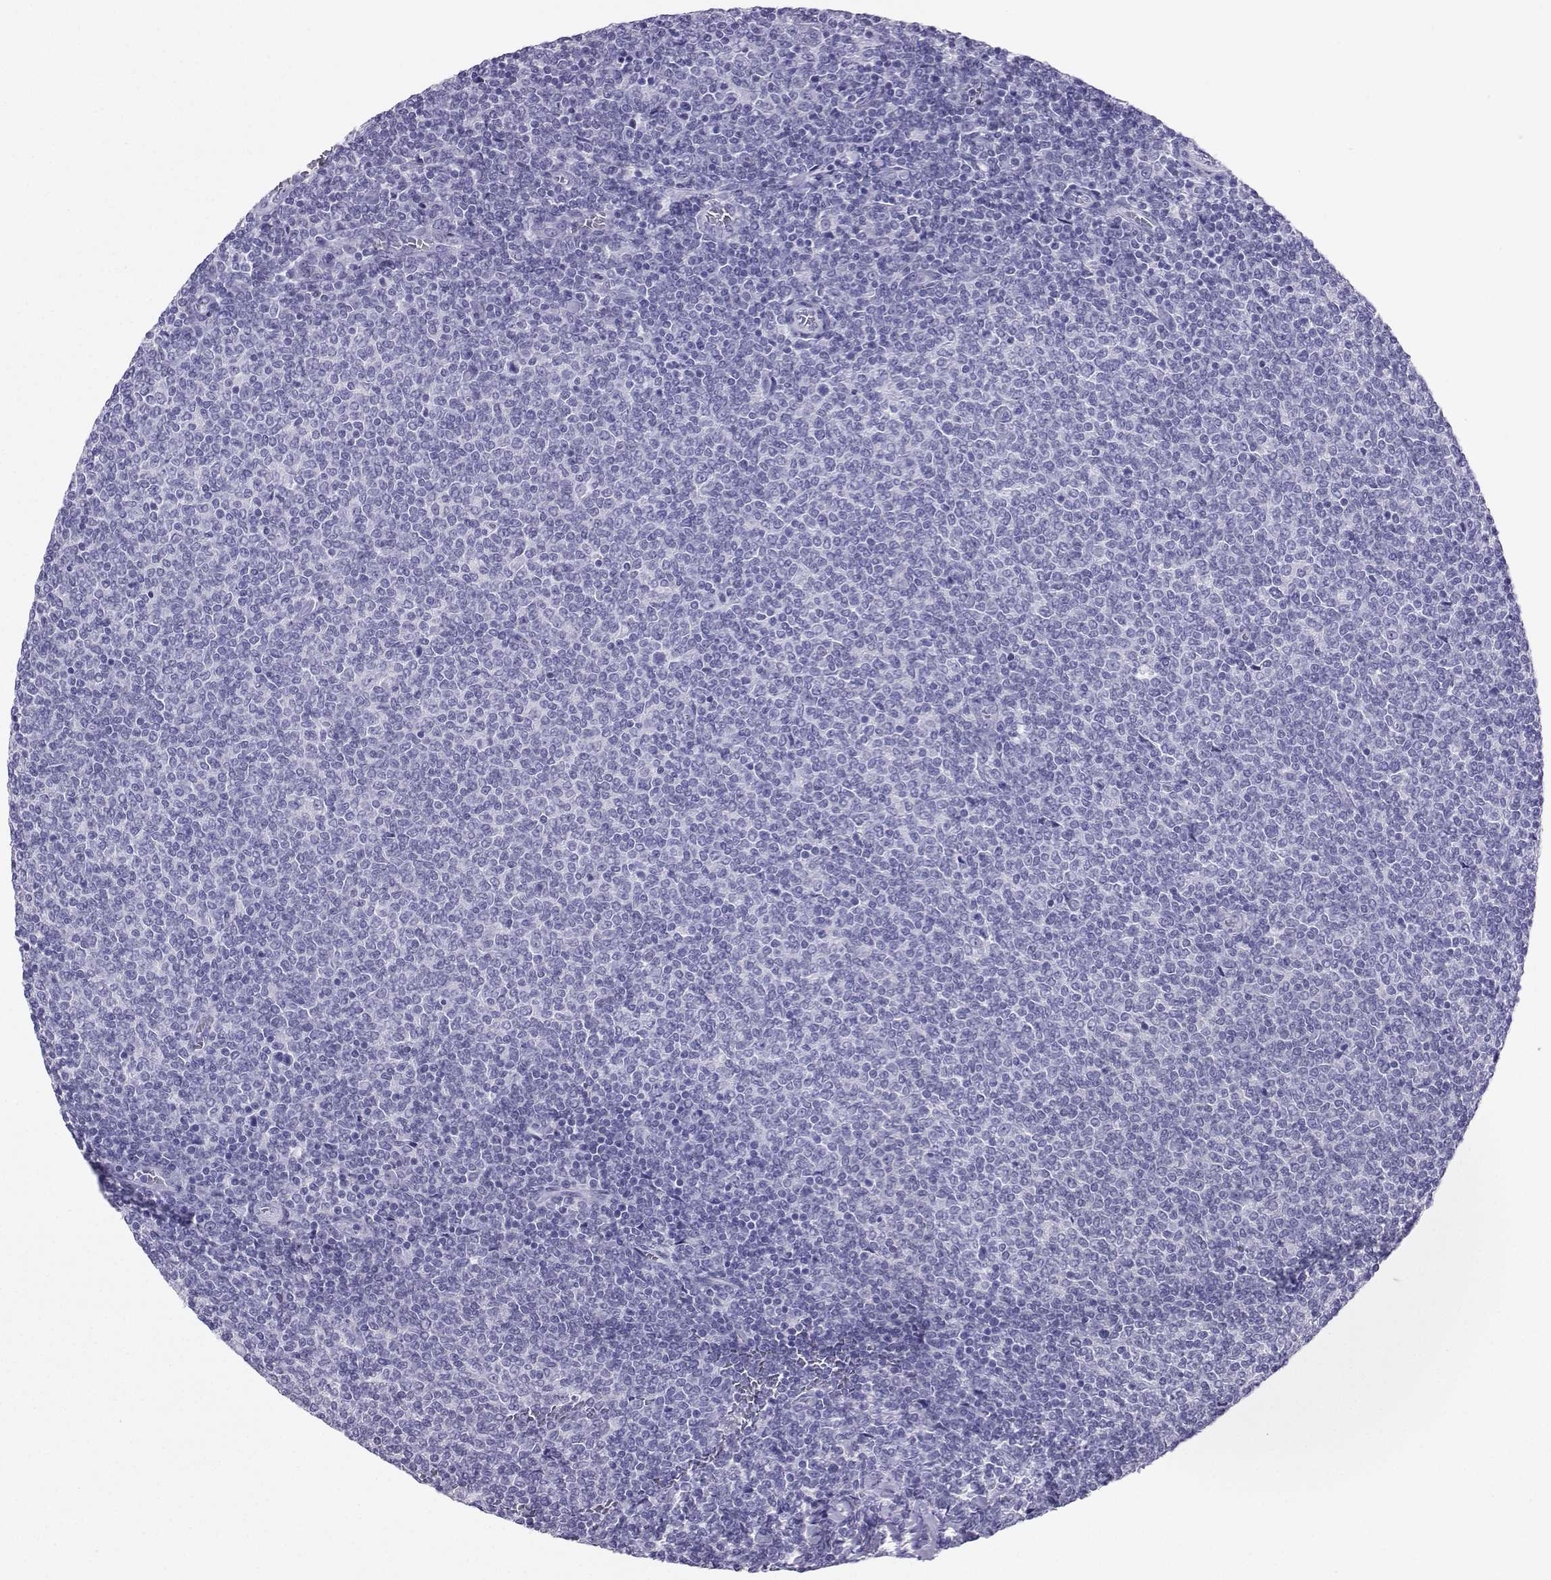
{"staining": {"intensity": "negative", "quantity": "none", "location": "none"}, "tissue": "lymphoma", "cell_type": "Tumor cells", "image_type": "cancer", "snomed": [{"axis": "morphology", "description": "Malignant lymphoma, non-Hodgkin's type, Low grade"}, {"axis": "topography", "description": "Lymph node"}], "caption": "Tumor cells show no significant expression in lymphoma. (Stains: DAB immunohistochemistry with hematoxylin counter stain, Microscopy: brightfield microscopy at high magnification).", "gene": "LORICRIN", "patient": {"sex": "male", "age": 52}}